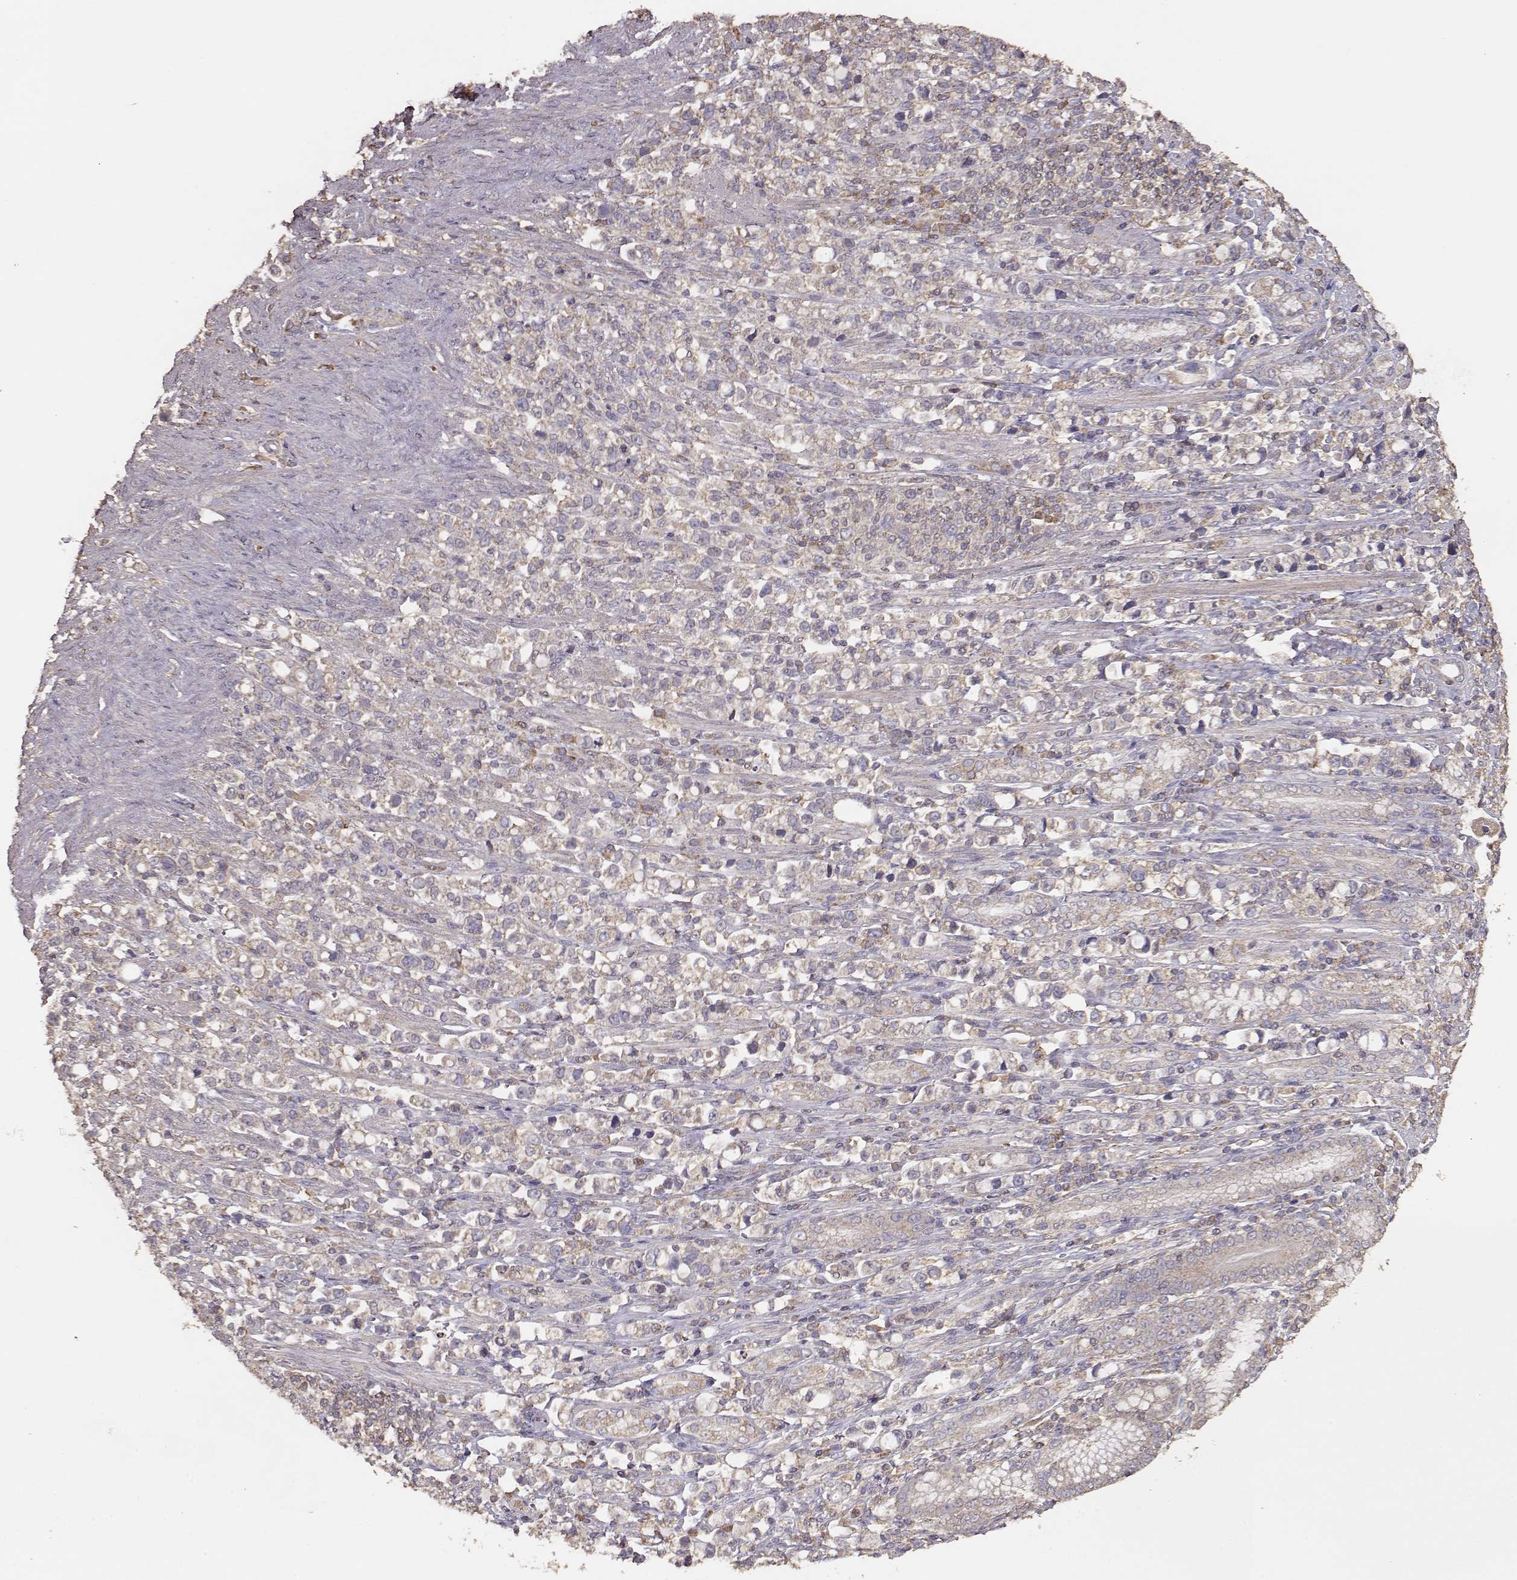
{"staining": {"intensity": "weak", "quantity": ">75%", "location": "cytoplasmic/membranous"}, "tissue": "stomach cancer", "cell_type": "Tumor cells", "image_type": "cancer", "snomed": [{"axis": "morphology", "description": "Adenocarcinoma, NOS"}, {"axis": "topography", "description": "Stomach"}], "caption": "Protein expression analysis of human adenocarcinoma (stomach) reveals weak cytoplasmic/membranous expression in about >75% of tumor cells. The protein of interest is shown in brown color, while the nuclei are stained blue.", "gene": "TARS3", "patient": {"sex": "male", "age": 63}}